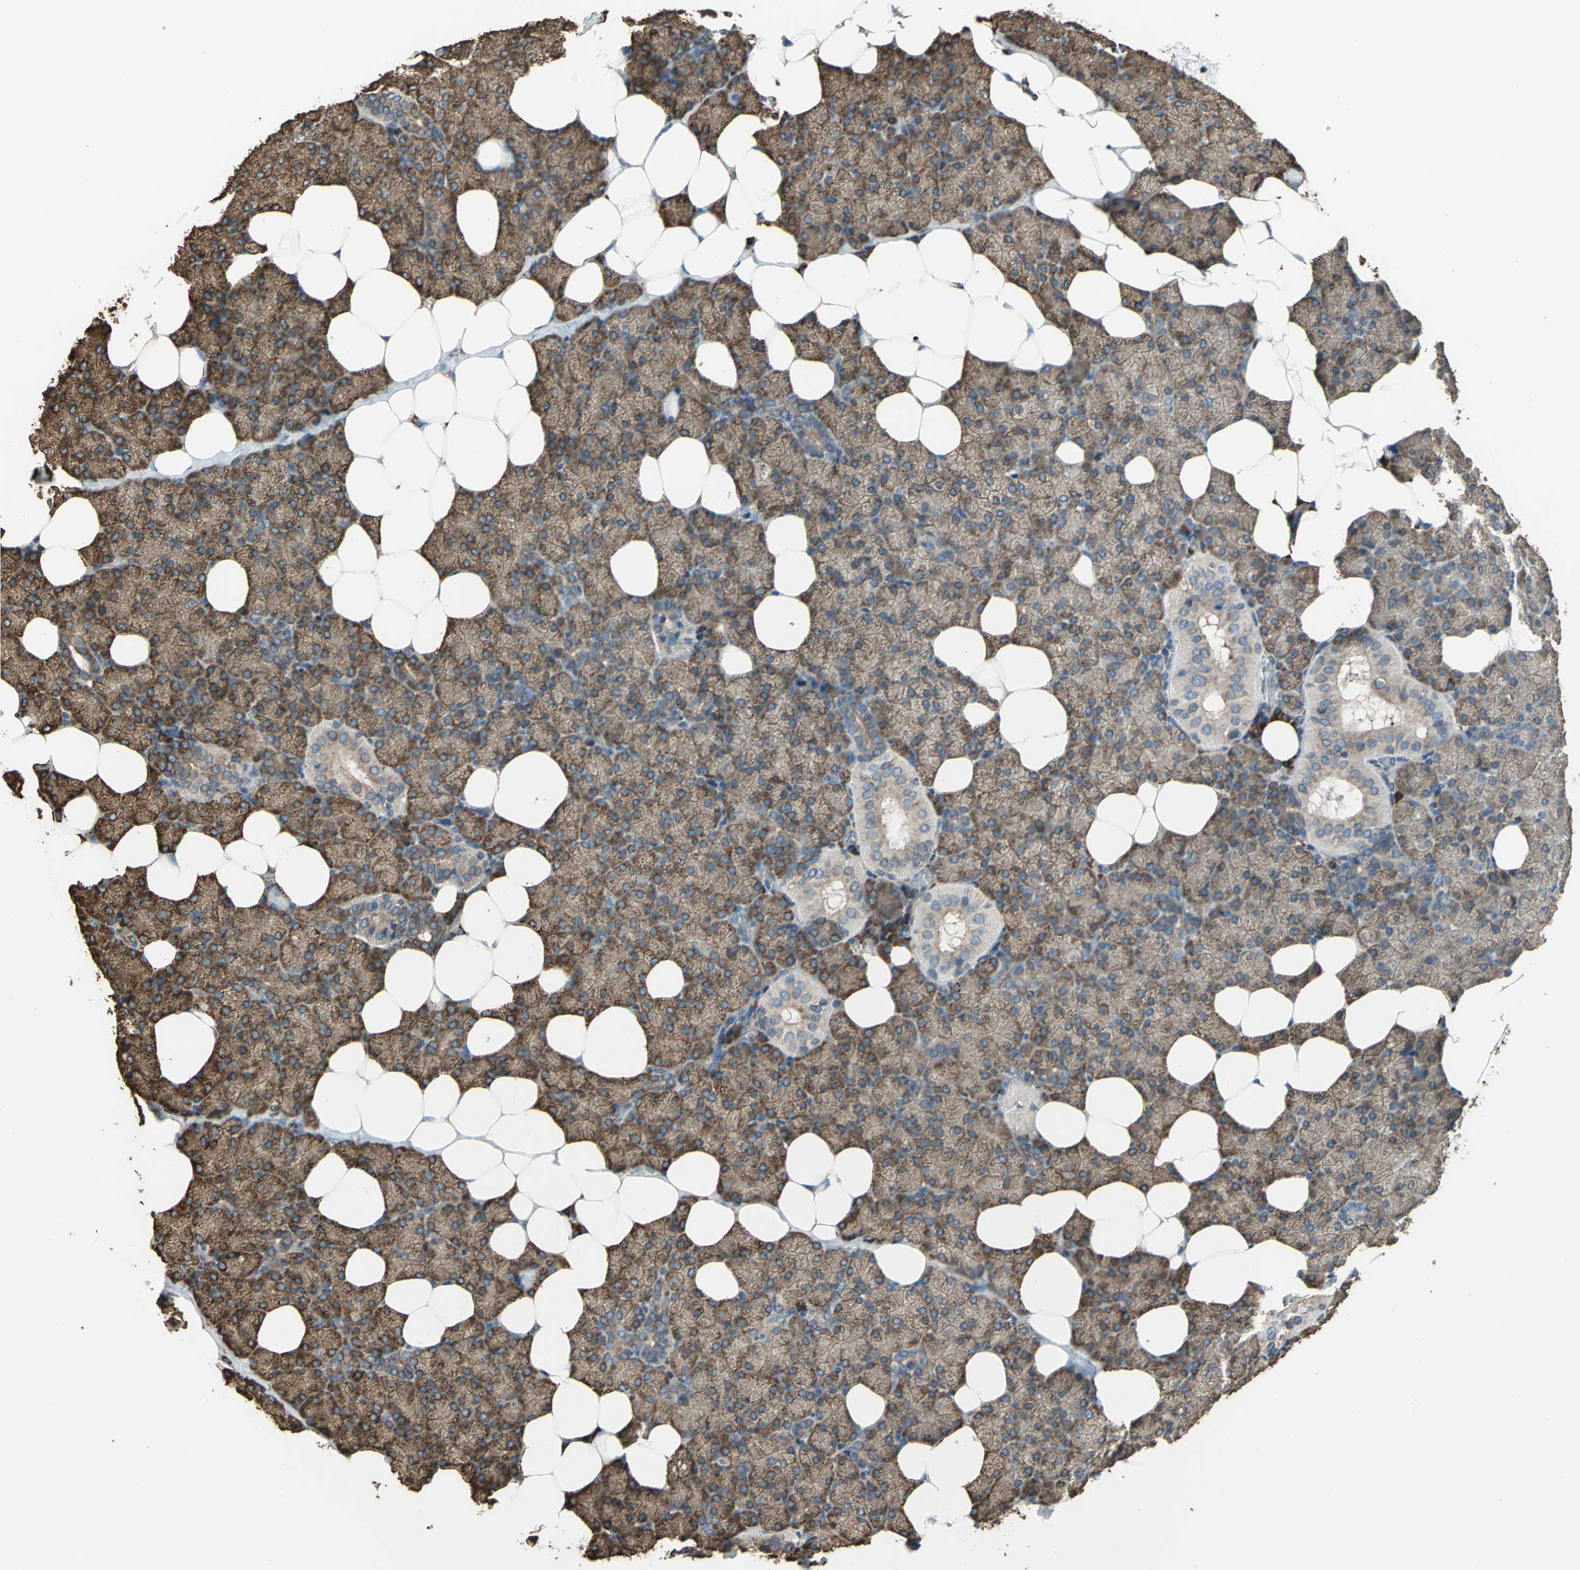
{"staining": {"intensity": "strong", "quantity": ">75%", "location": "cytoplasmic/membranous"}, "tissue": "salivary gland", "cell_type": "Glandular cells", "image_type": "normal", "snomed": [{"axis": "morphology", "description": "Normal tissue, NOS"}, {"axis": "topography", "description": "Lymph node"}, {"axis": "topography", "description": "Salivary gland"}], "caption": "Immunohistochemical staining of normal salivary gland displays high levels of strong cytoplasmic/membranous expression in about >75% of glandular cells. (DAB IHC with brightfield microscopy, high magnification).", "gene": "GPANK1", "patient": {"sex": "male", "age": 8}}